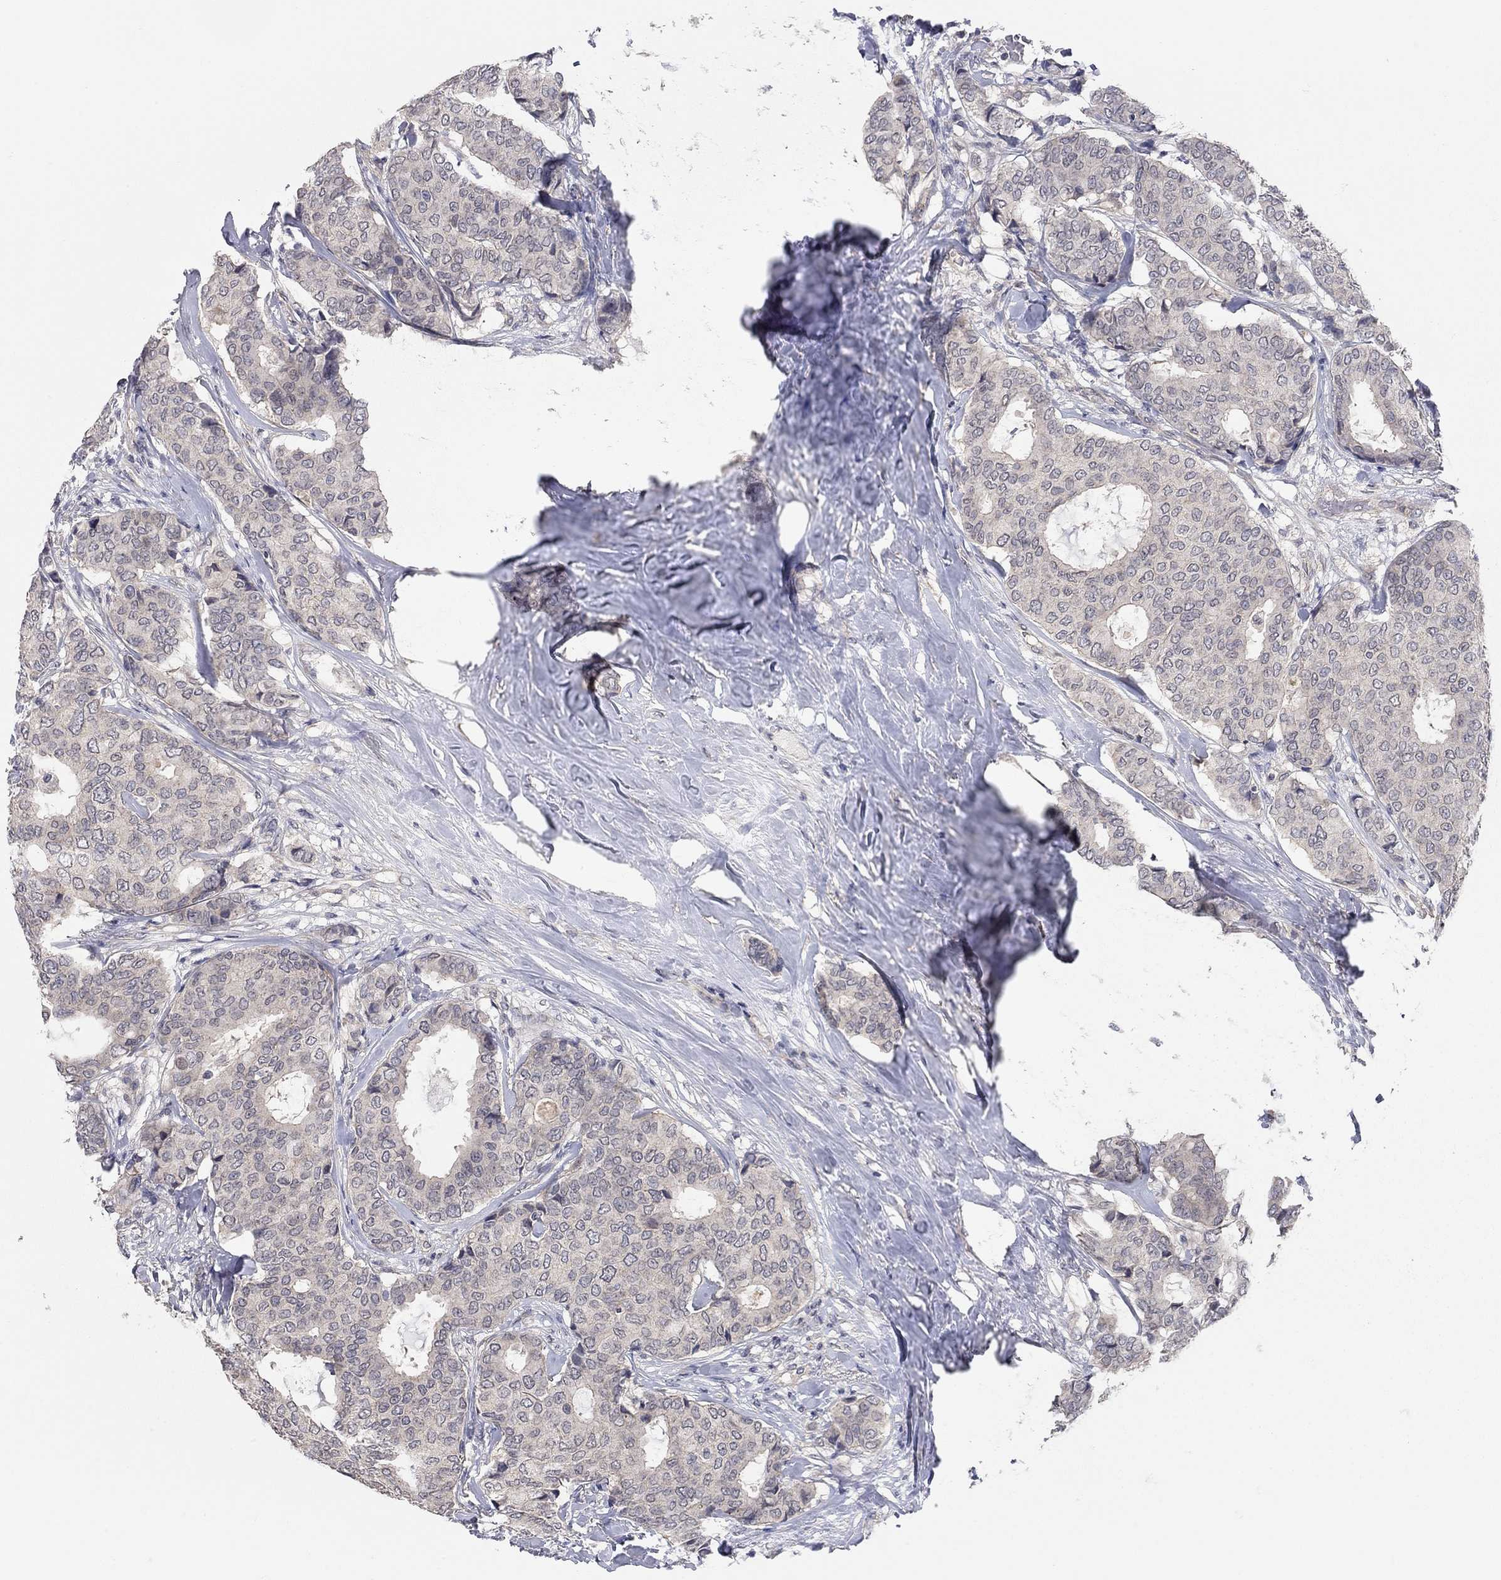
{"staining": {"intensity": "negative", "quantity": "none", "location": "none"}, "tissue": "breast cancer", "cell_type": "Tumor cells", "image_type": "cancer", "snomed": [{"axis": "morphology", "description": "Duct carcinoma"}, {"axis": "topography", "description": "Breast"}], "caption": "Immunohistochemical staining of breast cancer exhibits no significant expression in tumor cells. (DAB (3,3'-diaminobenzidine) IHC visualized using brightfield microscopy, high magnification).", "gene": "WASF3", "patient": {"sex": "female", "age": 75}}